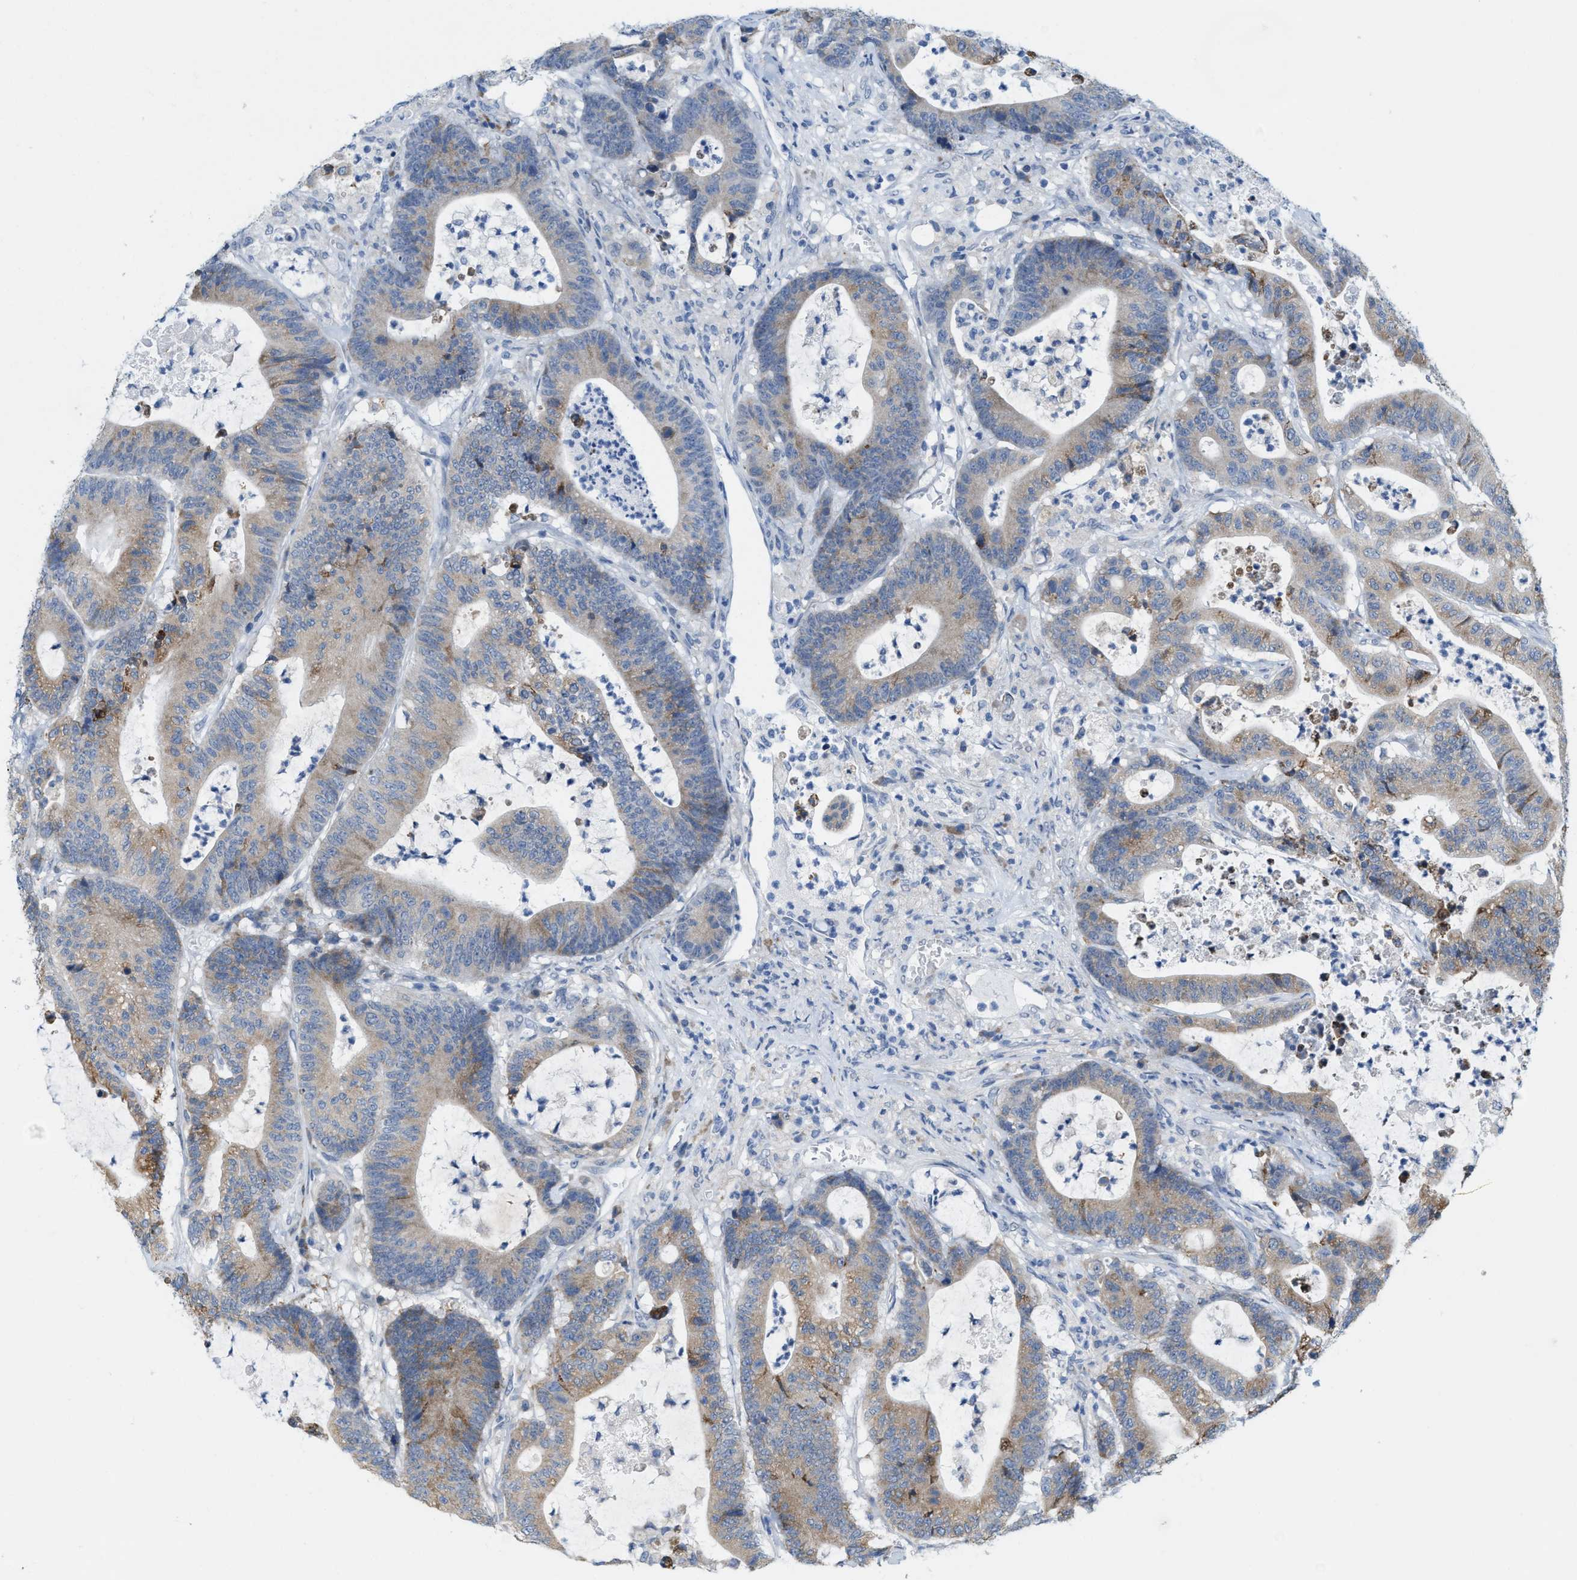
{"staining": {"intensity": "moderate", "quantity": ">75%", "location": "cytoplasmic/membranous"}, "tissue": "colorectal cancer", "cell_type": "Tumor cells", "image_type": "cancer", "snomed": [{"axis": "morphology", "description": "Adenocarcinoma, NOS"}, {"axis": "topography", "description": "Colon"}], "caption": "Protein analysis of colorectal cancer (adenocarcinoma) tissue displays moderate cytoplasmic/membranous positivity in approximately >75% of tumor cells.", "gene": "KIFC3", "patient": {"sex": "female", "age": 84}}